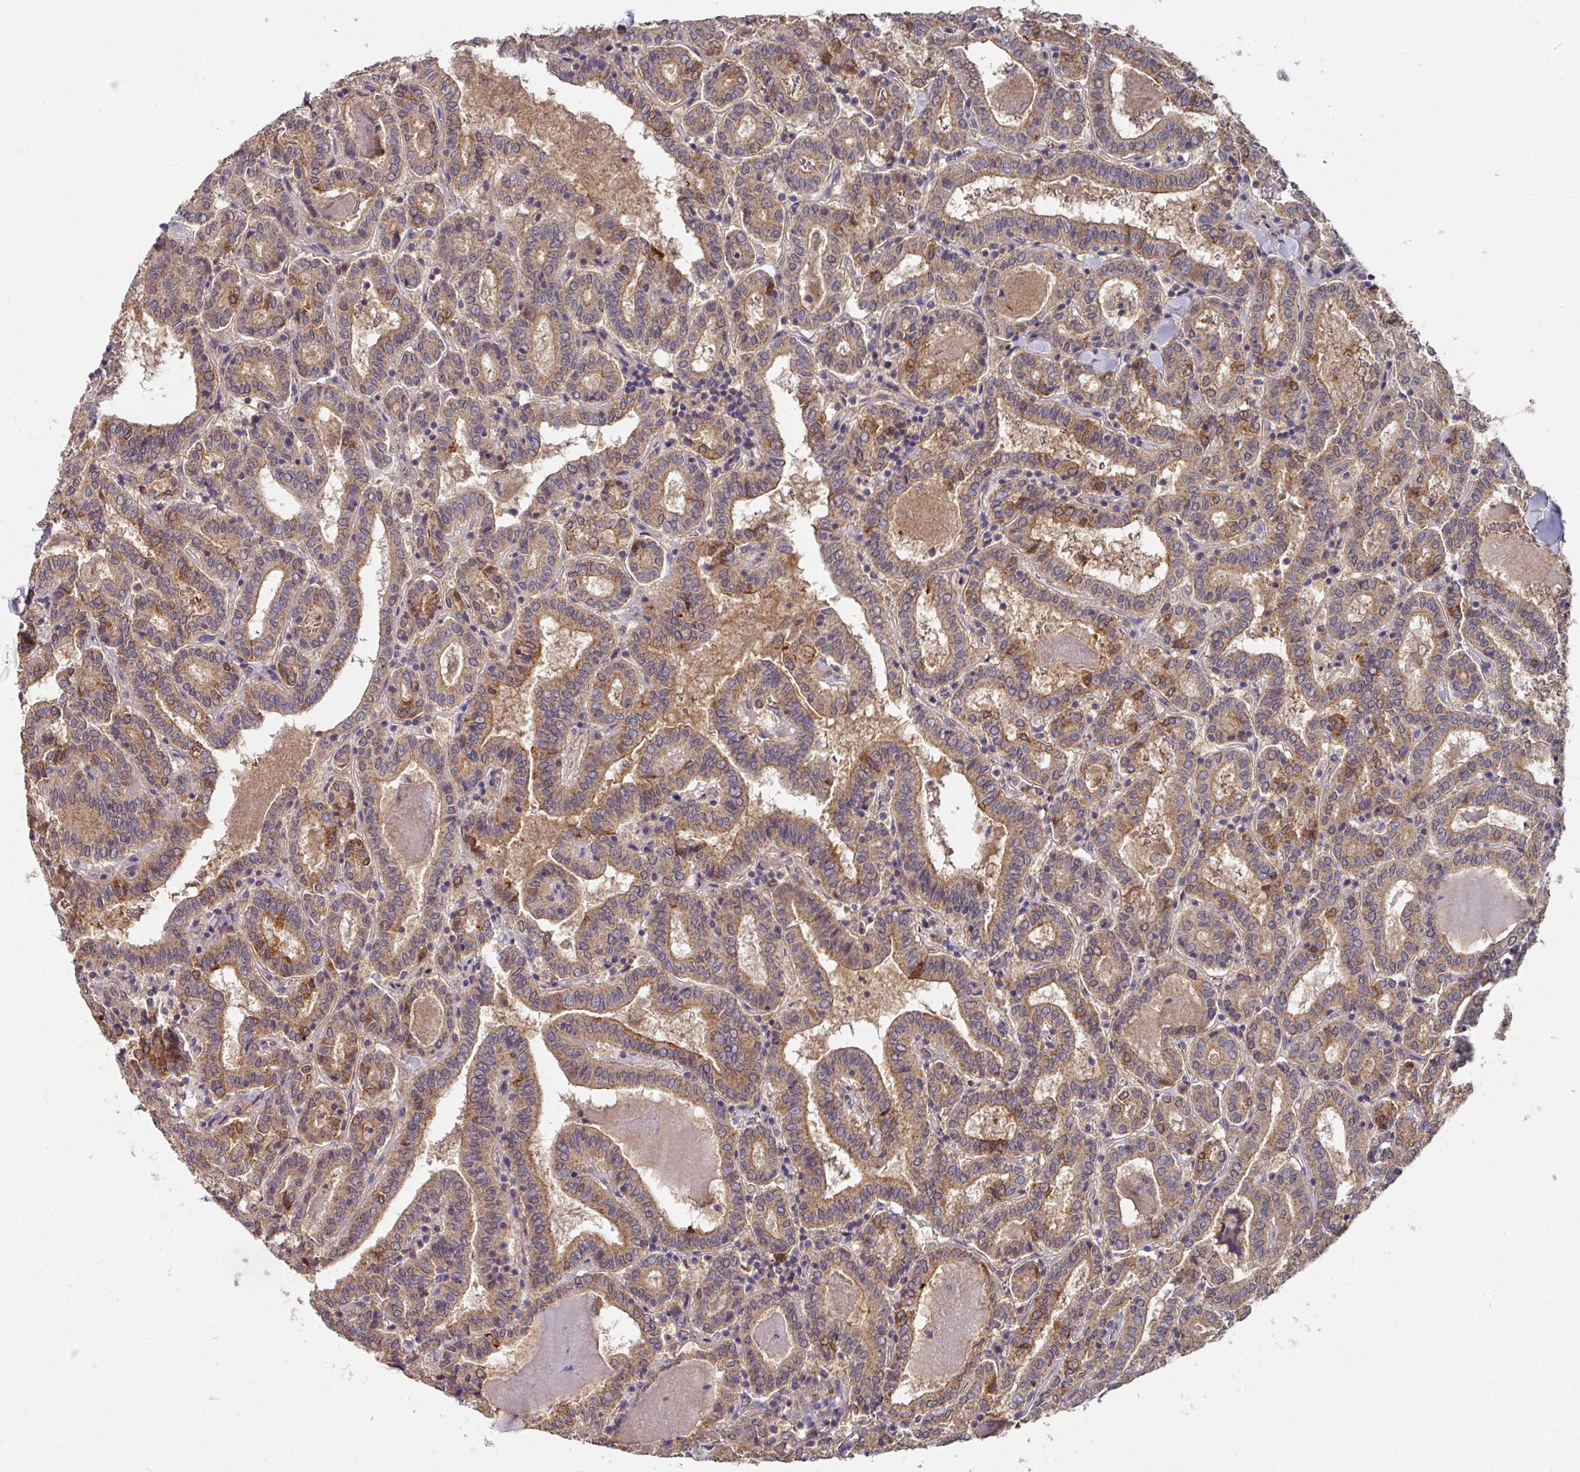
{"staining": {"intensity": "moderate", "quantity": ">75%", "location": "cytoplasmic/membranous"}, "tissue": "thyroid cancer", "cell_type": "Tumor cells", "image_type": "cancer", "snomed": [{"axis": "morphology", "description": "Papillary adenocarcinoma, NOS"}, {"axis": "topography", "description": "Thyroid gland"}], "caption": "Immunohistochemistry of human papillary adenocarcinoma (thyroid) reveals medium levels of moderate cytoplasmic/membranous positivity in about >75% of tumor cells.", "gene": "EXTL3", "patient": {"sex": "female", "age": 72}}